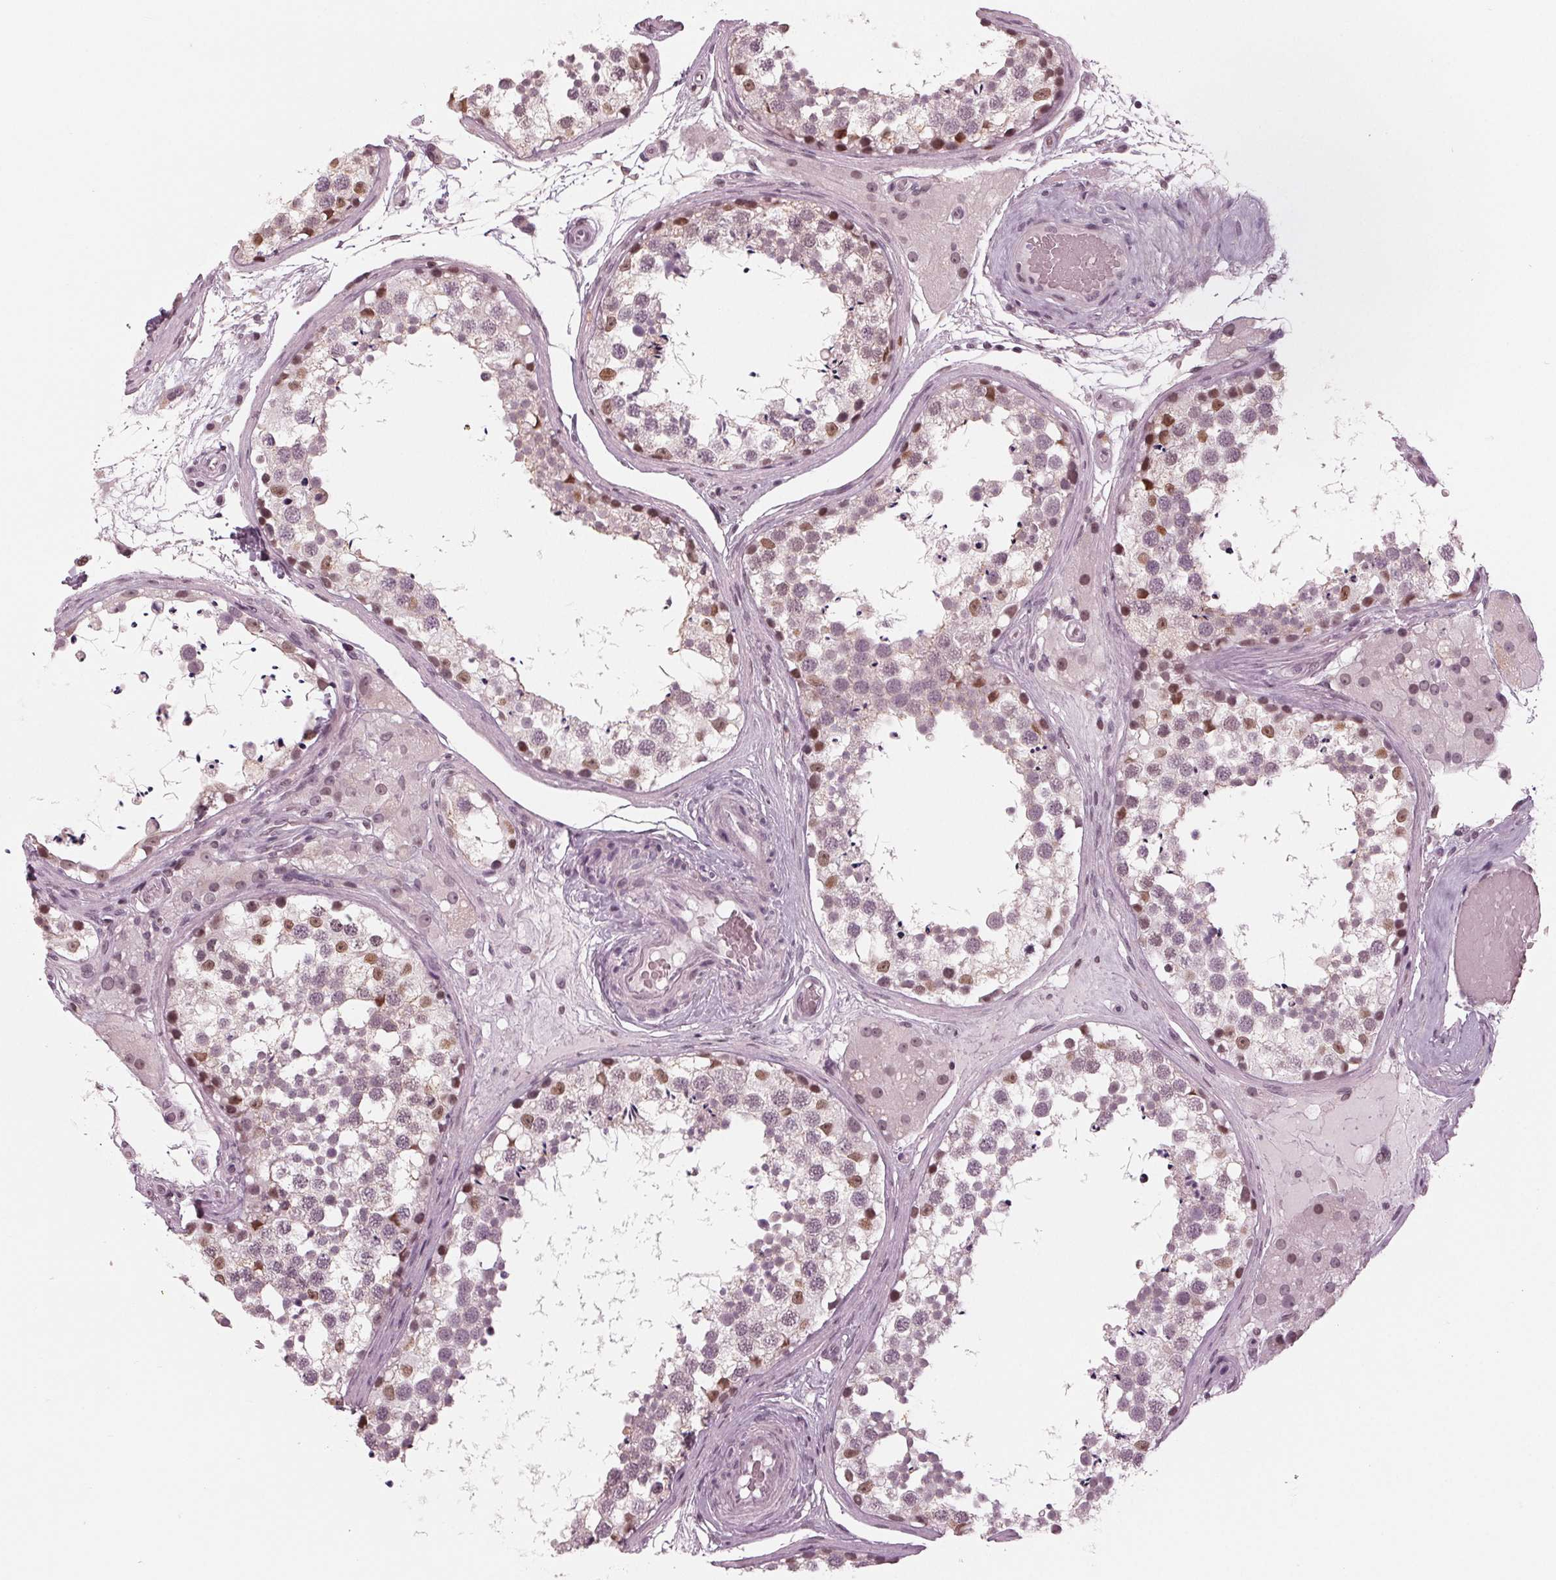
{"staining": {"intensity": "moderate", "quantity": "25%-75%", "location": "nuclear"}, "tissue": "testis", "cell_type": "Cells in seminiferous ducts", "image_type": "normal", "snomed": [{"axis": "morphology", "description": "Normal tissue, NOS"}, {"axis": "morphology", "description": "Seminoma, NOS"}, {"axis": "topography", "description": "Testis"}], "caption": "Immunohistochemistry (DAB) staining of benign human testis reveals moderate nuclear protein positivity in about 25%-75% of cells in seminiferous ducts.", "gene": "DNMT3L", "patient": {"sex": "male", "age": 65}}